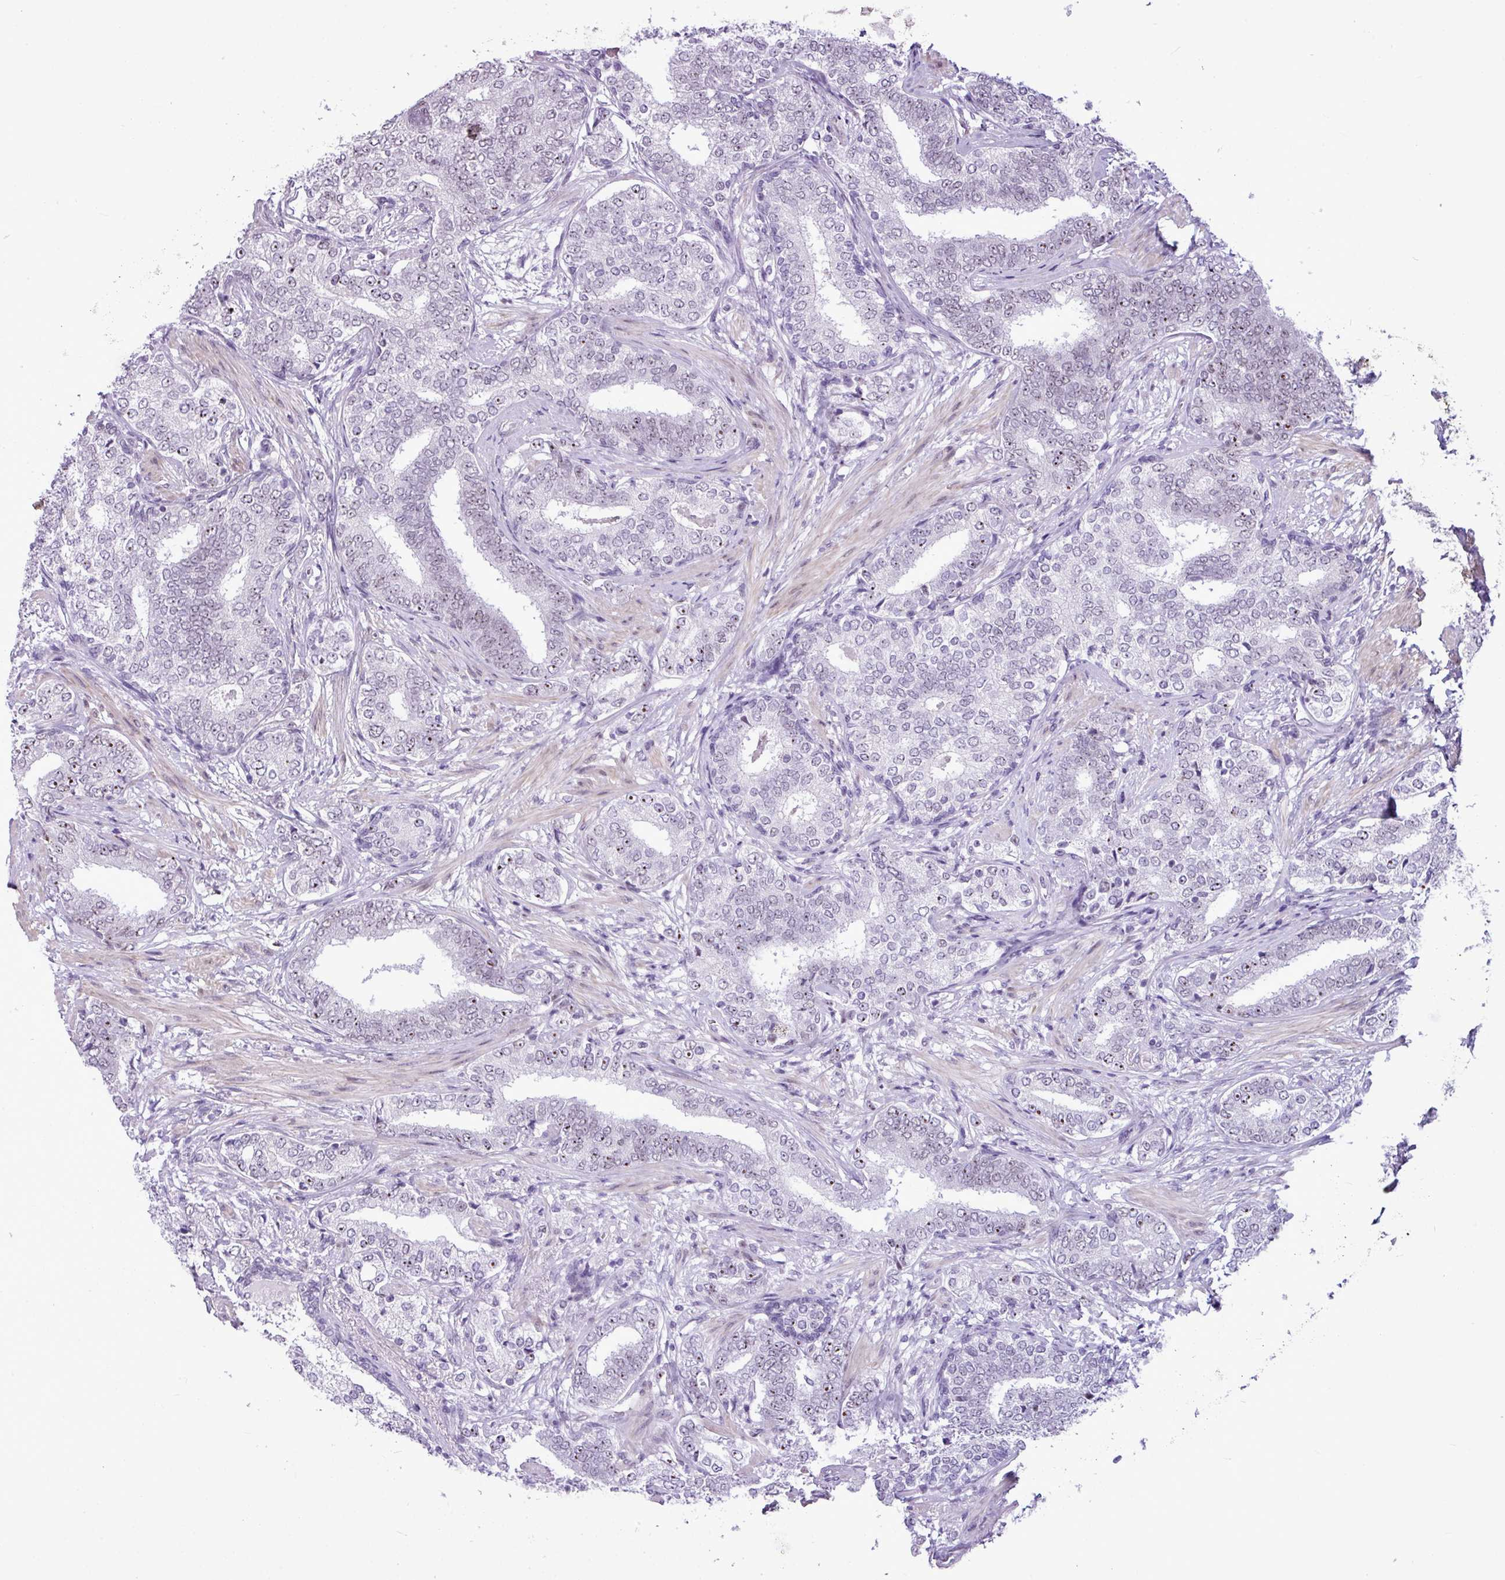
{"staining": {"intensity": "weak", "quantity": "25%-75%", "location": "nuclear"}, "tissue": "prostate cancer", "cell_type": "Tumor cells", "image_type": "cancer", "snomed": [{"axis": "morphology", "description": "Adenocarcinoma, High grade"}, {"axis": "topography", "description": "Prostate"}], "caption": "Adenocarcinoma (high-grade) (prostate) tissue reveals weak nuclear positivity in approximately 25%-75% of tumor cells, visualized by immunohistochemistry. (DAB IHC with brightfield microscopy, high magnification).", "gene": "UTP18", "patient": {"sex": "male", "age": 72}}